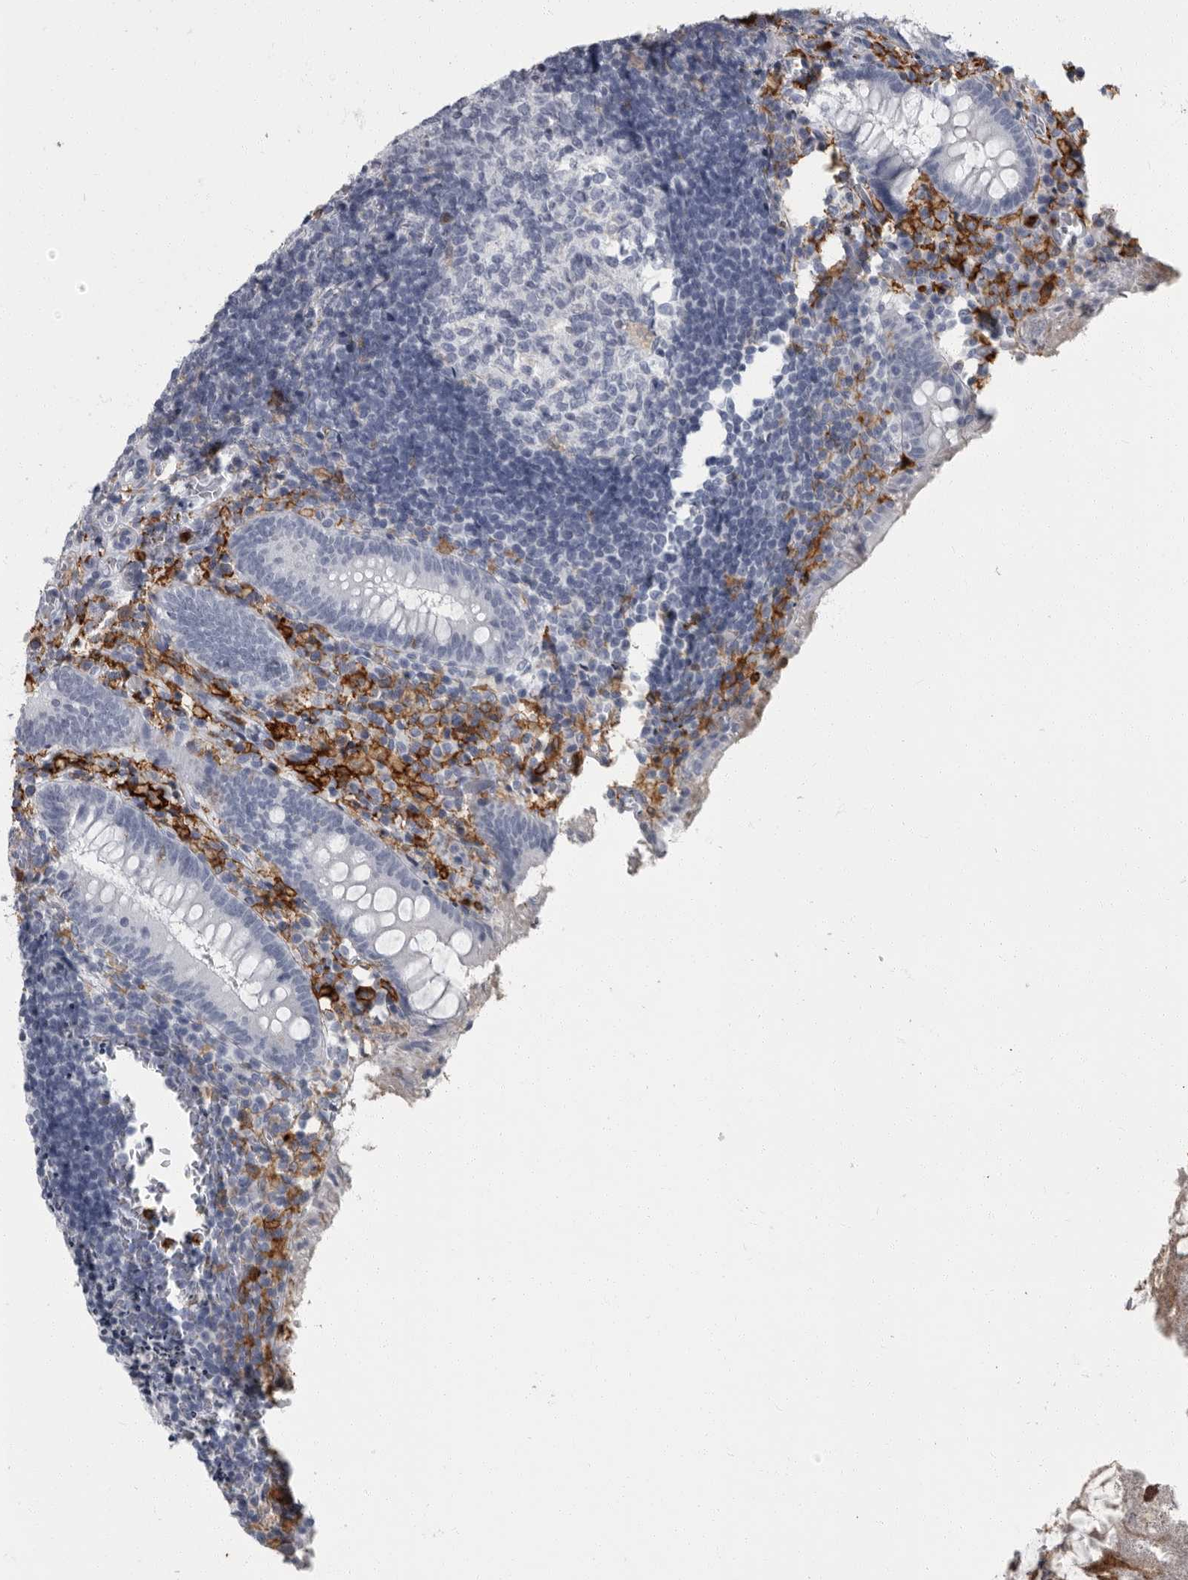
{"staining": {"intensity": "negative", "quantity": "none", "location": "none"}, "tissue": "appendix", "cell_type": "Glandular cells", "image_type": "normal", "snomed": [{"axis": "morphology", "description": "Normal tissue, NOS"}, {"axis": "topography", "description": "Appendix"}], "caption": "Immunohistochemistry (IHC) histopathology image of unremarkable appendix stained for a protein (brown), which reveals no positivity in glandular cells. (DAB immunohistochemistry with hematoxylin counter stain).", "gene": "FCER1G", "patient": {"sex": "female", "age": 17}}